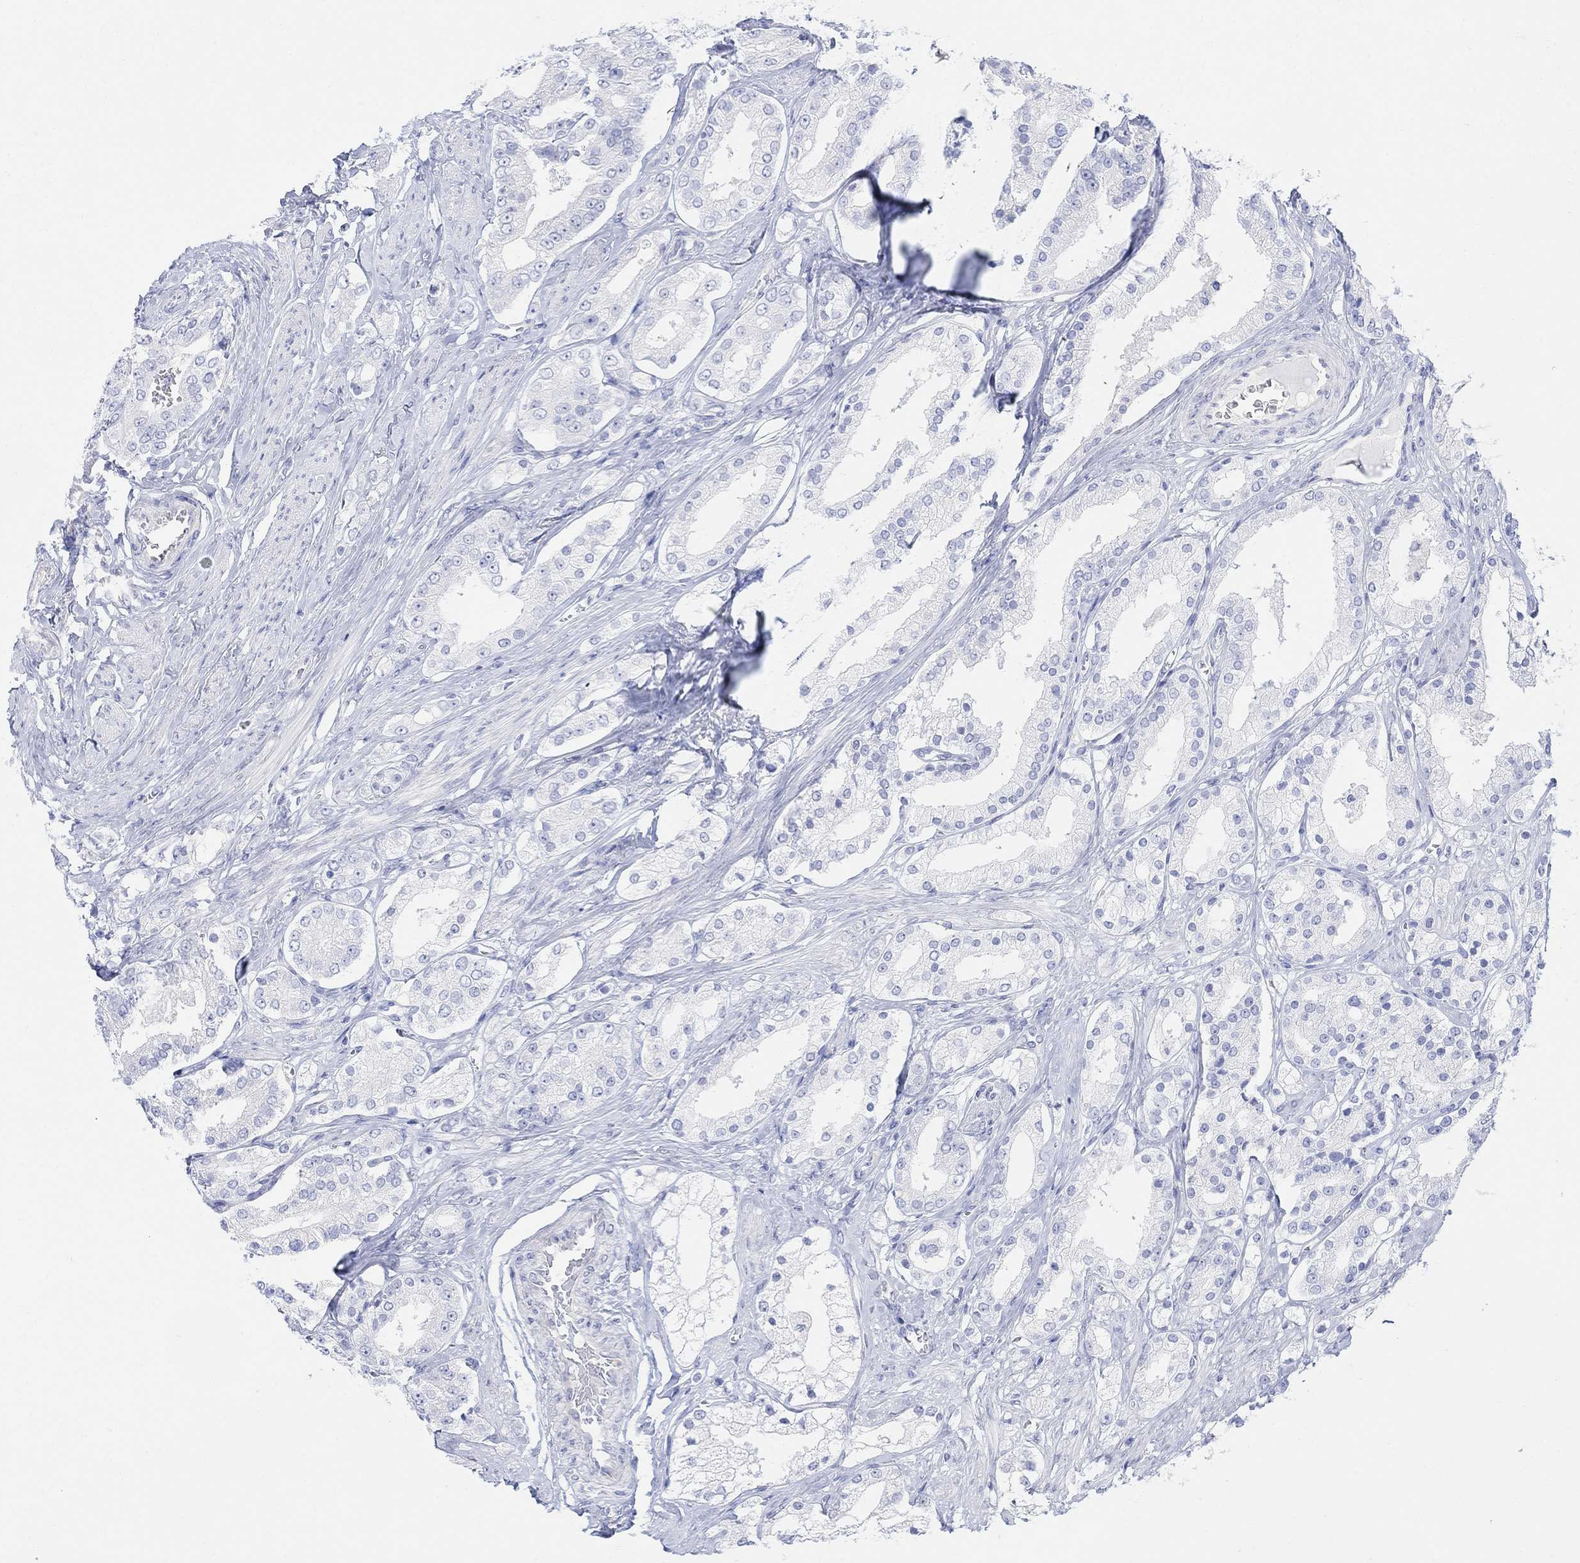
{"staining": {"intensity": "negative", "quantity": "none", "location": "none"}, "tissue": "prostate cancer", "cell_type": "Tumor cells", "image_type": "cancer", "snomed": [{"axis": "morphology", "description": "Adenocarcinoma, NOS"}, {"axis": "topography", "description": "Prostate and seminal vesicle, NOS"}, {"axis": "topography", "description": "Prostate"}], "caption": "A high-resolution image shows immunohistochemistry (IHC) staining of prostate adenocarcinoma, which exhibits no significant positivity in tumor cells.", "gene": "GNG13", "patient": {"sex": "male", "age": 67}}